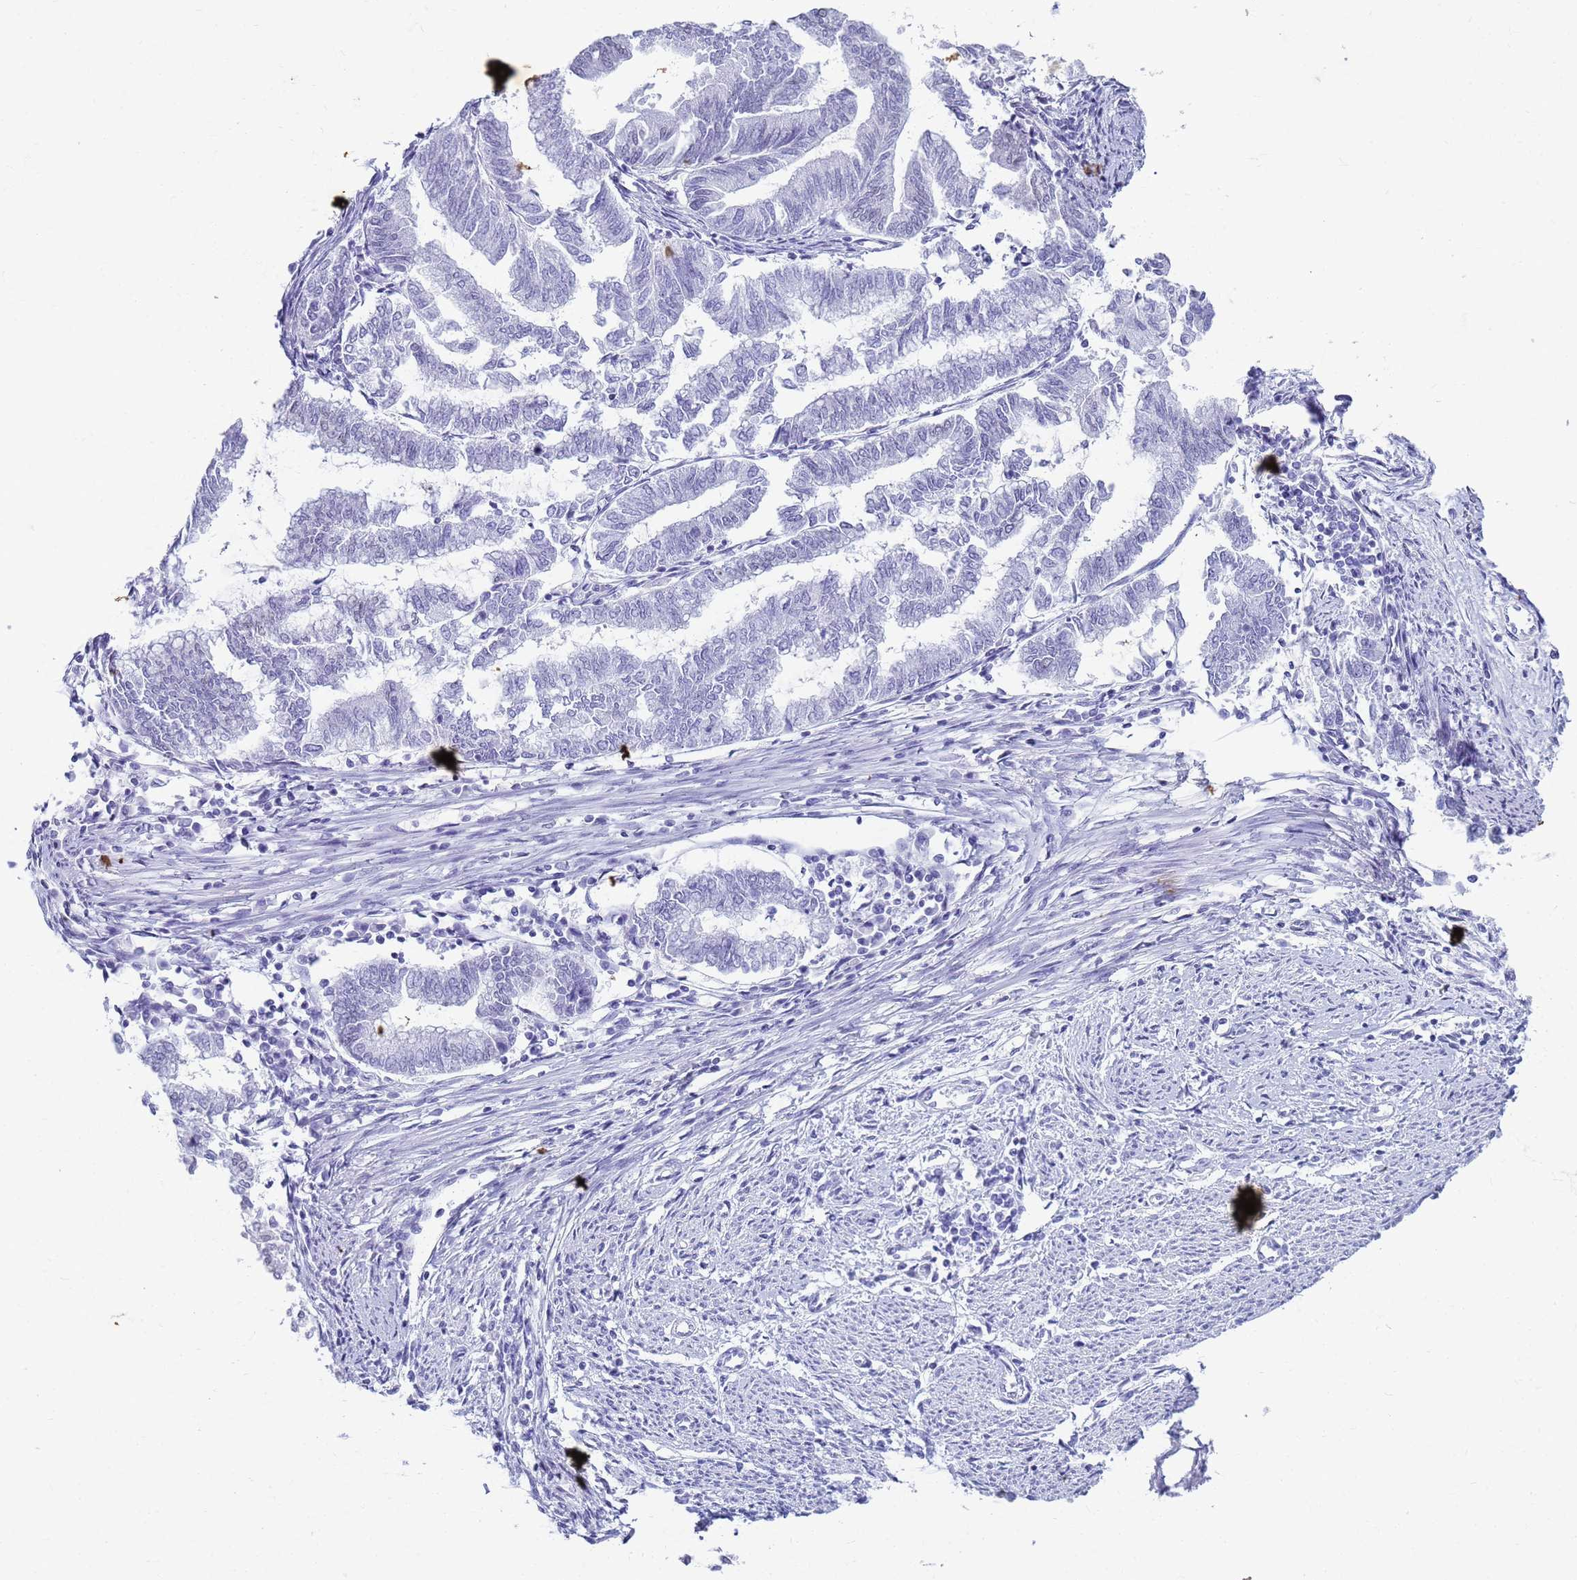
{"staining": {"intensity": "negative", "quantity": "none", "location": "none"}, "tissue": "endometrial cancer", "cell_type": "Tumor cells", "image_type": "cancer", "snomed": [{"axis": "morphology", "description": "Adenocarcinoma, NOS"}, {"axis": "topography", "description": "Endometrium"}], "caption": "Immunohistochemistry image of human endometrial cancer (adenocarcinoma) stained for a protein (brown), which exhibits no expression in tumor cells.", "gene": "SLC7A9", "patient": {"sex": "female", "age": 79}}